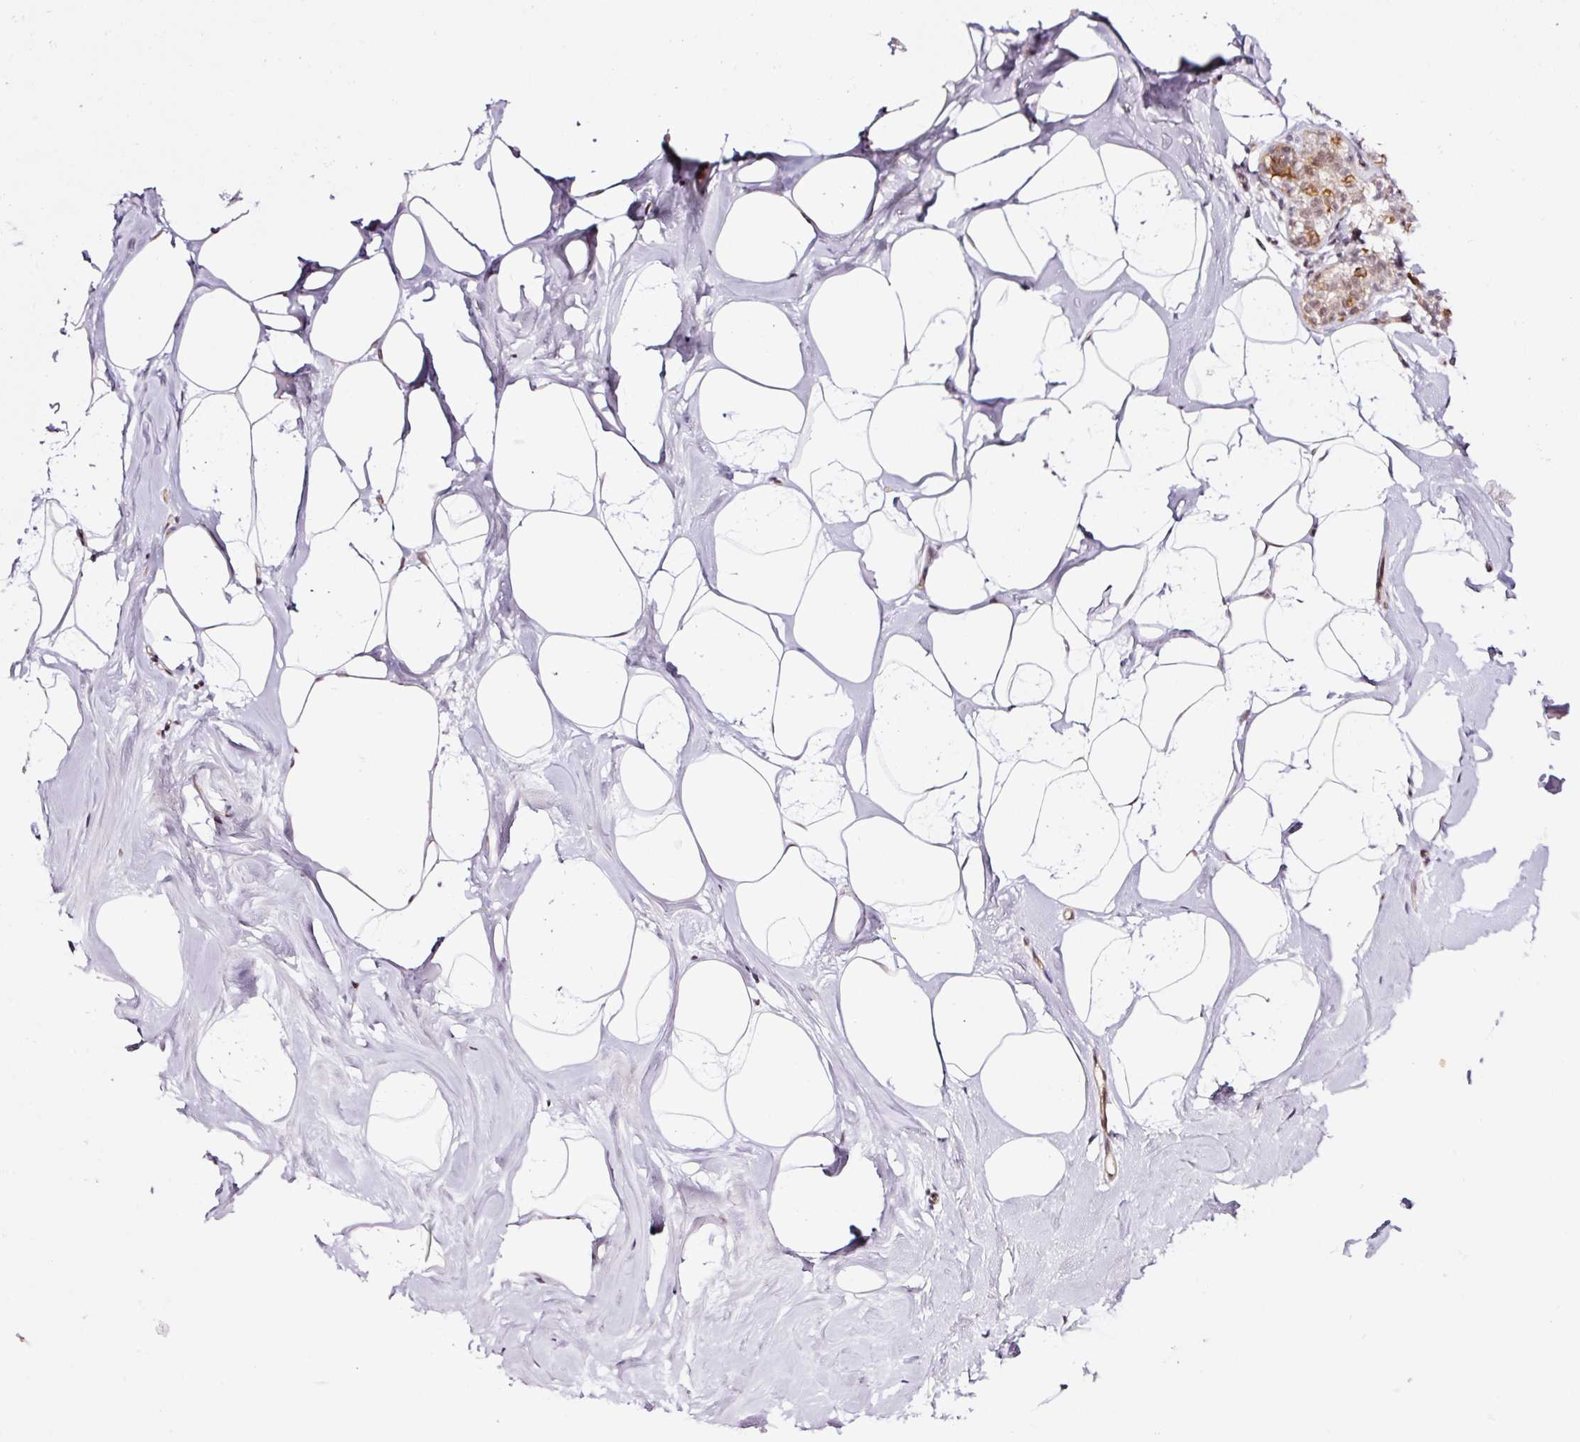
{"staining": {"intensity": "negative", "quantity": "none", "location": "none"}, "tissue": "breast", "cell_type": "Adipocytes", "image_type": "normal", "snomed": [{"axis": "morphology", "description": "Normal tissue, NOS"}, {"axis": "topography", "description": "Breast"}], "caption": "A micrograph of breast stained for a protein demonstrates no brown staining in adipocytes.", "gene": "ANKRD20A1", "patient": {"sex": "female", "age": 32}}